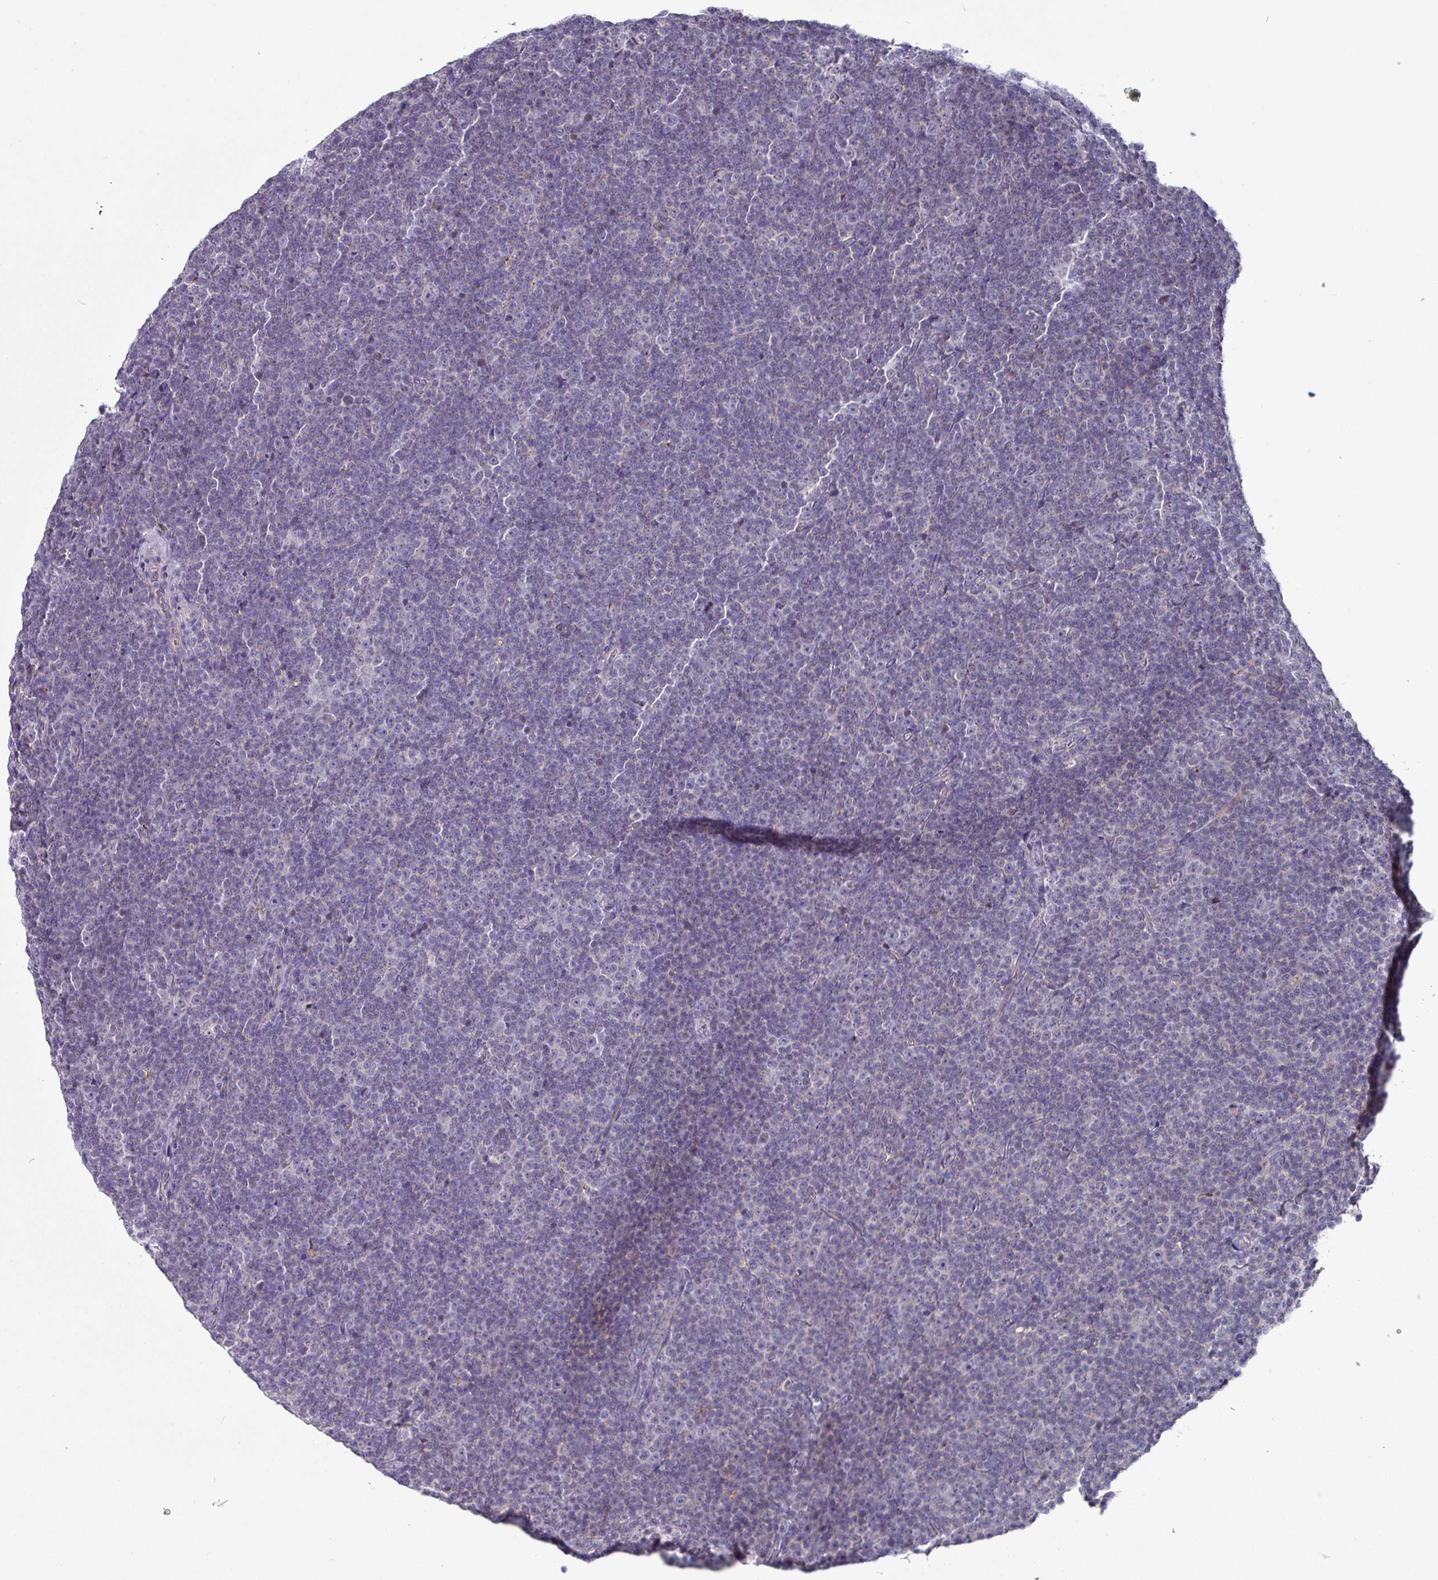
{"staining": {"intensity": "negative", "quantity": "none", "location": "none"}, "tissue": "lymphoma", "cell_type": "Tumor cells", "image_type": "cancer", "snomed": [{"axis": "morphology", "description": "Malignant lymphoma, non-Hodgkin's type, Low grade"}, {"axis": "topography", "description": "Lymph node"}], "caption": "Tumor cells show no significant expression in low-grade malignant lymphoma, non-Hodgkin's type.", "gene": "IL4R", "patient": {"sex": "female", "age": 67}}